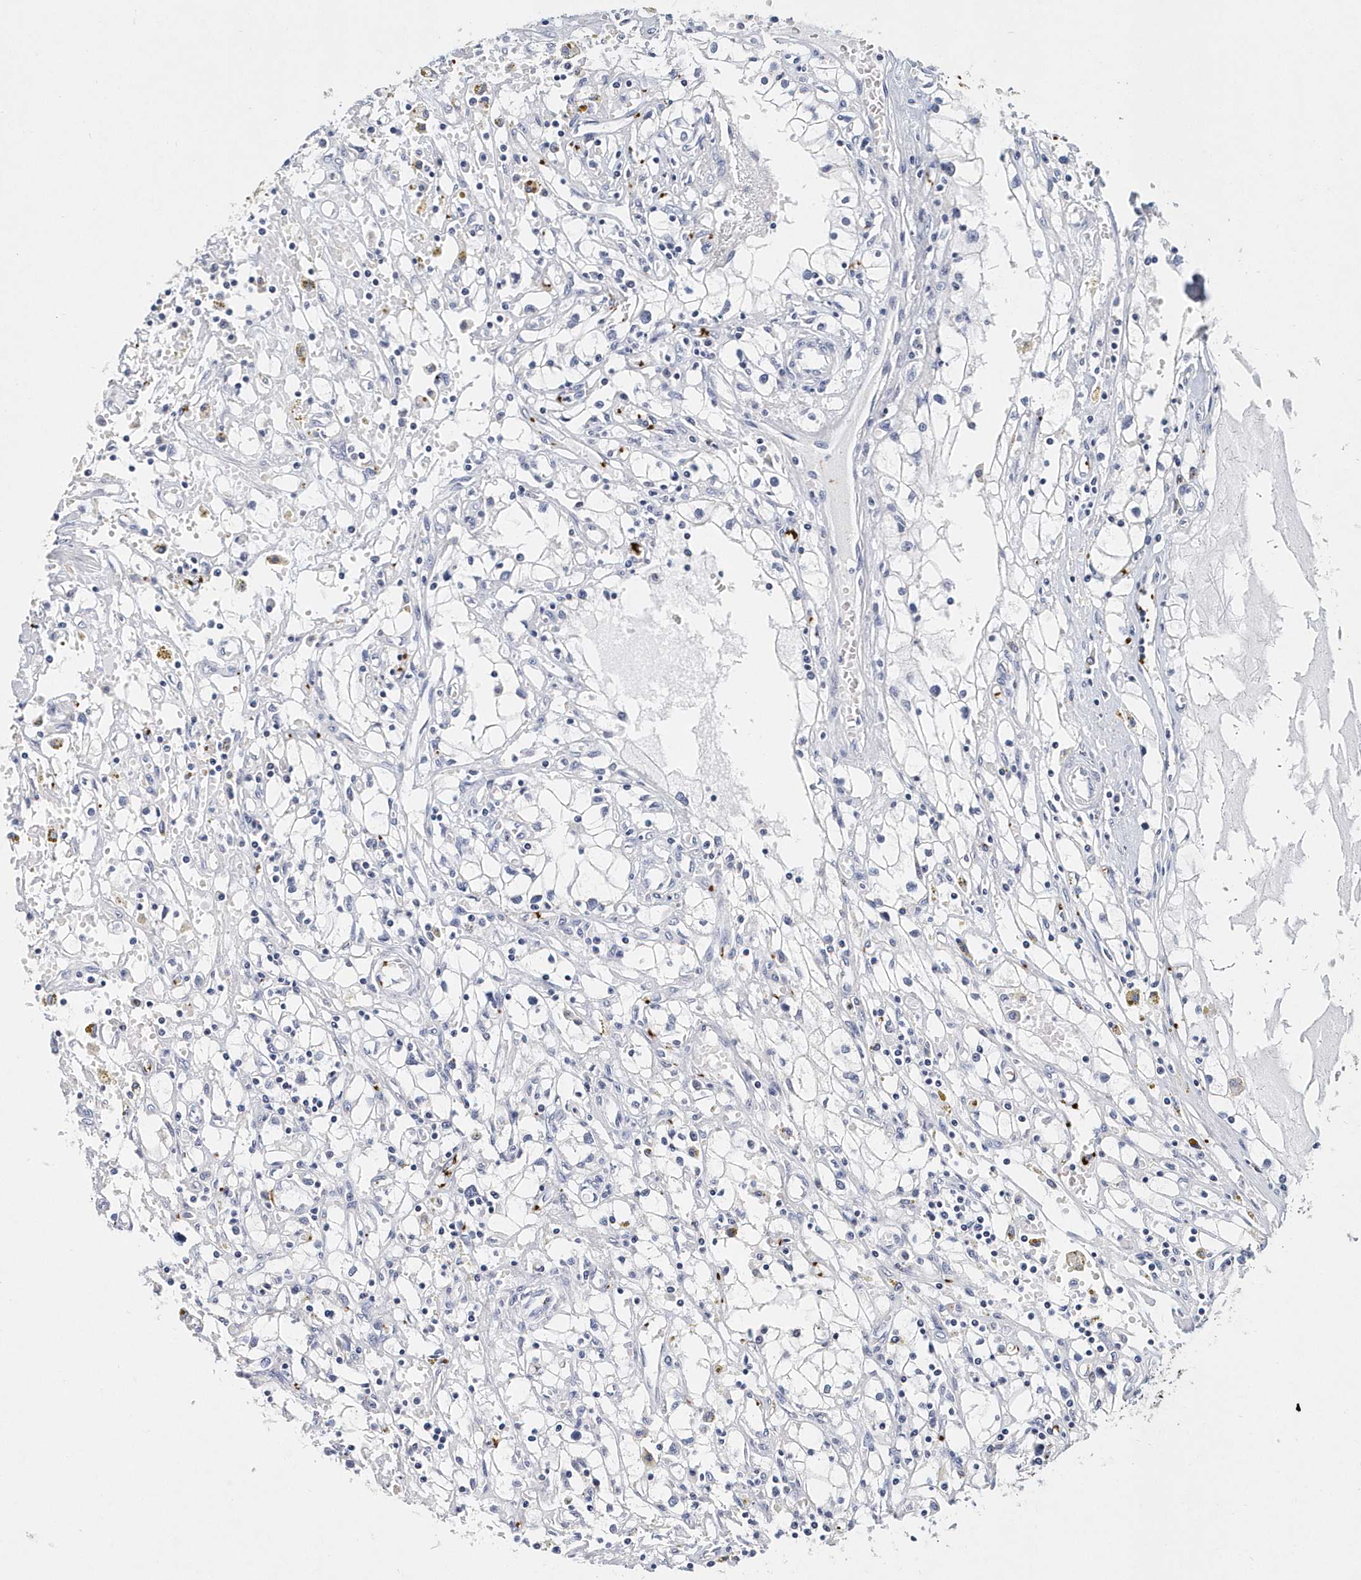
{"staining": {"intensity": "negative", "quantity": "none", "location": "none"}, "tissue": "renal cancer", "cell_type": "Tumor cells", "image_type": "cancer", "snomed": [{"axis": "morphology", "description": "Adenocarcinoma, NOS"}, {"axis": "topography", "description": "Kidney"}], "caption": "IHC micrograph of human renal cancer (adenocarcinoma) stained for a protein (brown), which demonstrates no positivity in tumor cells.", "gene": "ITGA2B", "patient": {"sex": "male", "age": 56}}